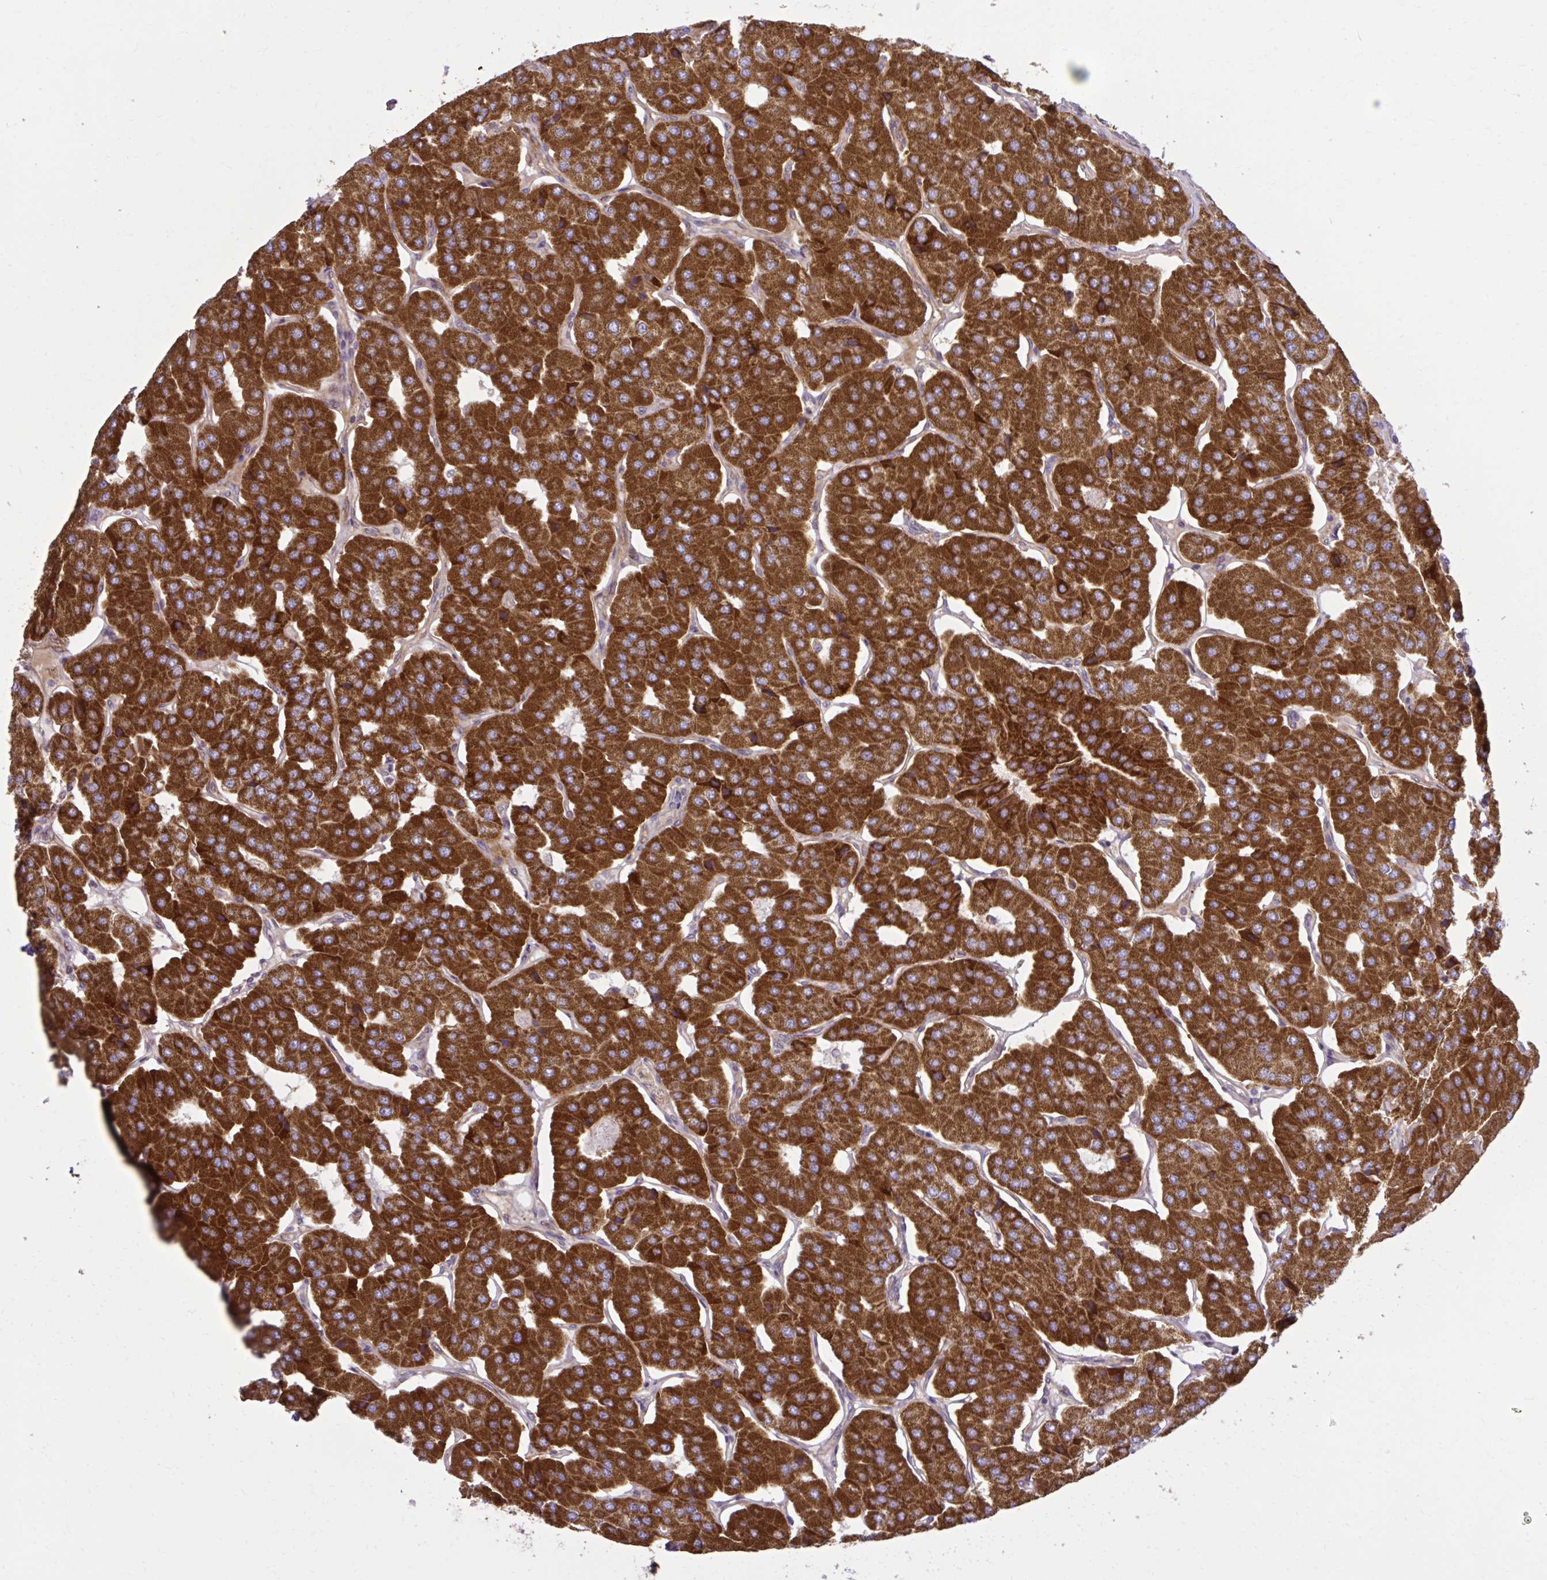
{"staining": {"intensity": "strong", "quantity": ">75%", "location": "cytoplasmic/membranous"}, "tissue": "parathyroid gland", "cell_type": "Glandular cells", "image_type": "normal", "snomed": [{"axis": "morphology", "description": "Normal tissue, NOS"}, {"axis": "morphology", "description": "Adenoma, NOS"}, {"axis": "topography", "description": "Parathyroid gland"}], "caption": "Strong cytoplasmic/membranous positivity is identified in about >75% of glandular cells in benign parathyroid gland. (brown staining indicates protein expression, while blue staining denotes nuclei).", "gene": "LIMS1", "patient": {"sex": "female", "age": 86}}